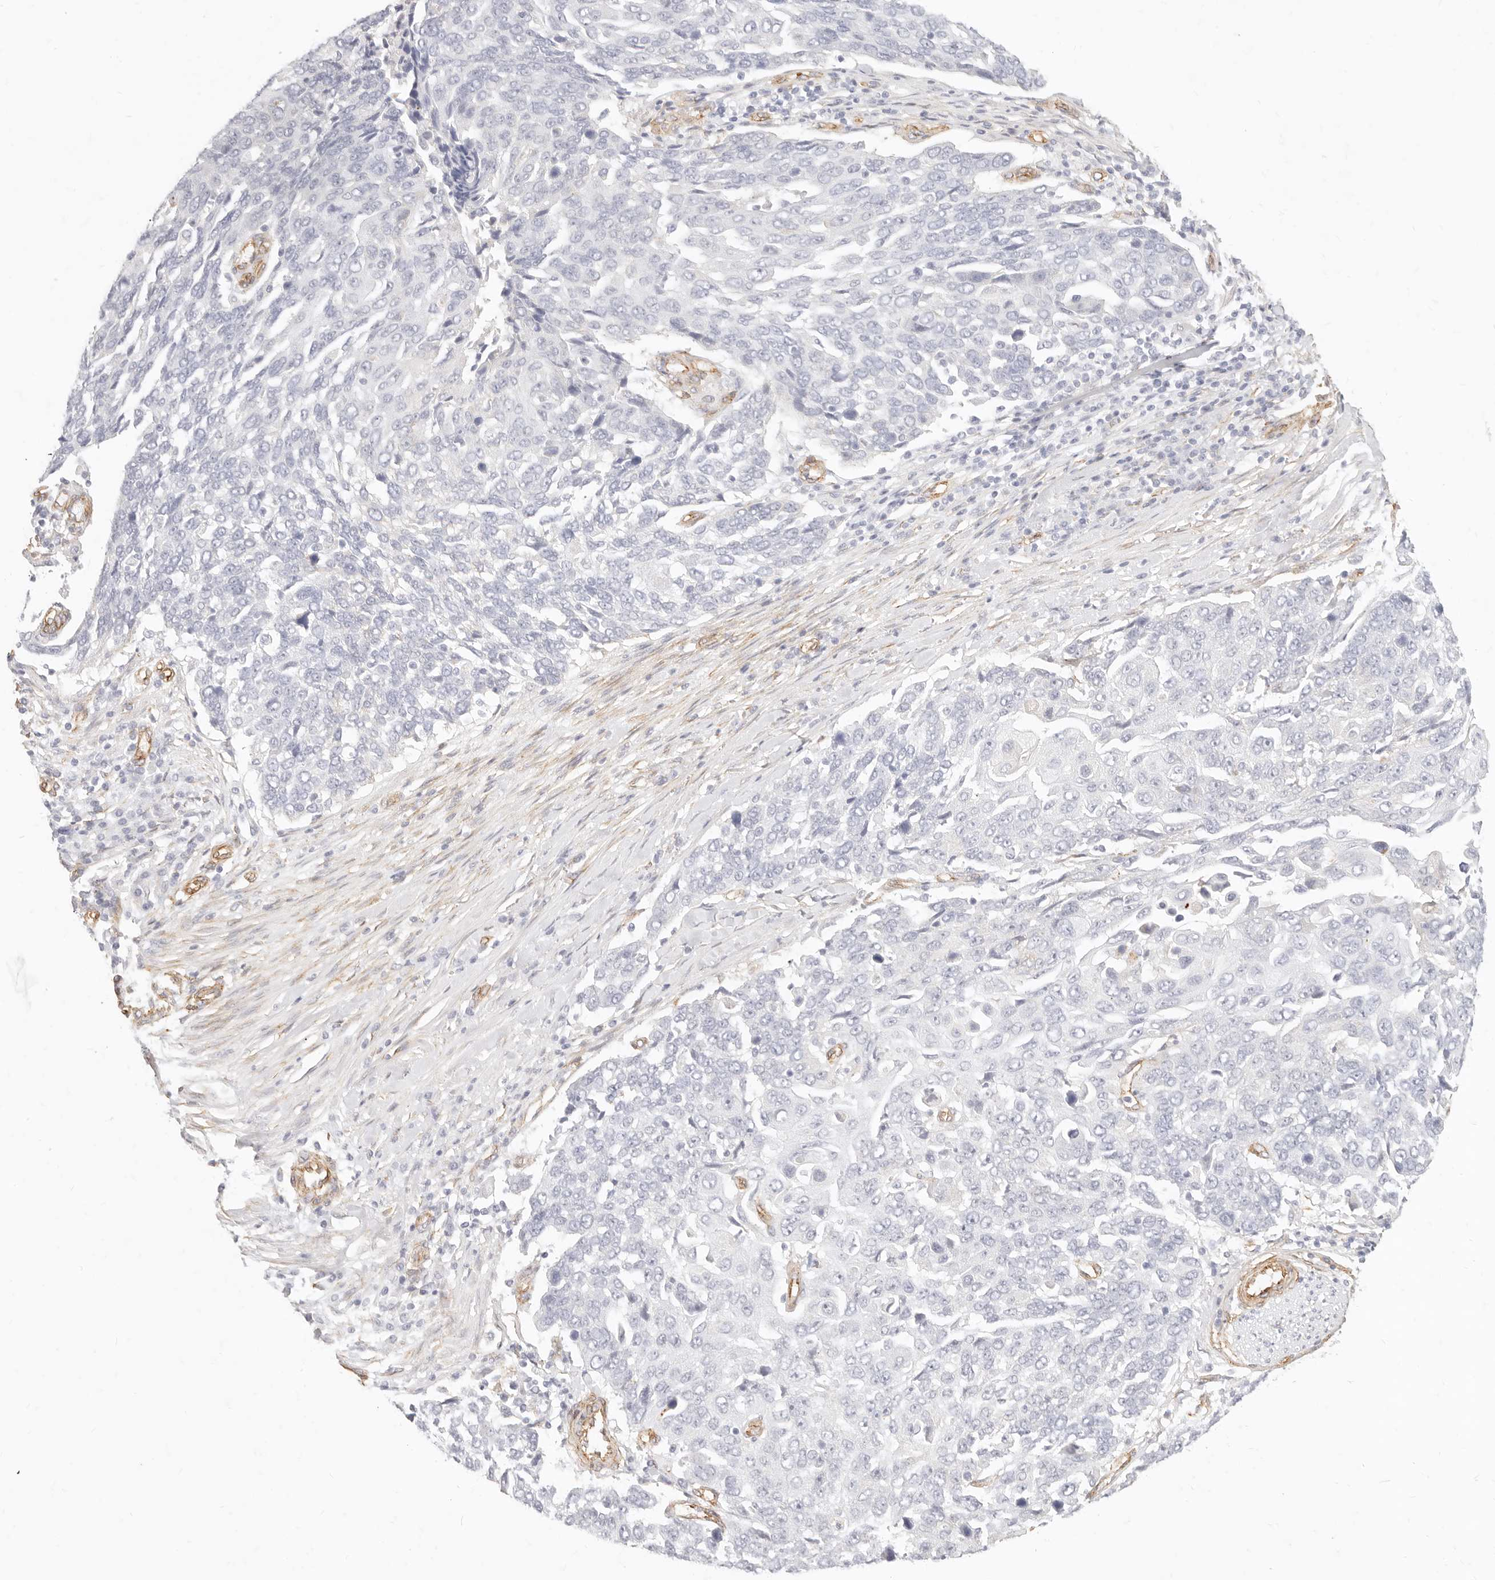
{"staining": {"intensity": "negative", "quantity": "none", "location": "none"}, "tissue": "lung cancer", "cell_type": "Tumor cells", "image_type": "cancer", "snomed": [{"axis": "morphology", "description": "Squamous cell carcinoma, NOS"}, {"axis": "topography", "description": "Lung"}], "caption": "IHC photomicrograph of neoplastic tissue: lung cancer (squamous cell carcinoma) stained with DAB (3,3'-diaminobenzidine) exhibits no significant protein positivity in tumor cells.", "gene": "NUS1", "patient": {"sex": "male", "age": 66}}